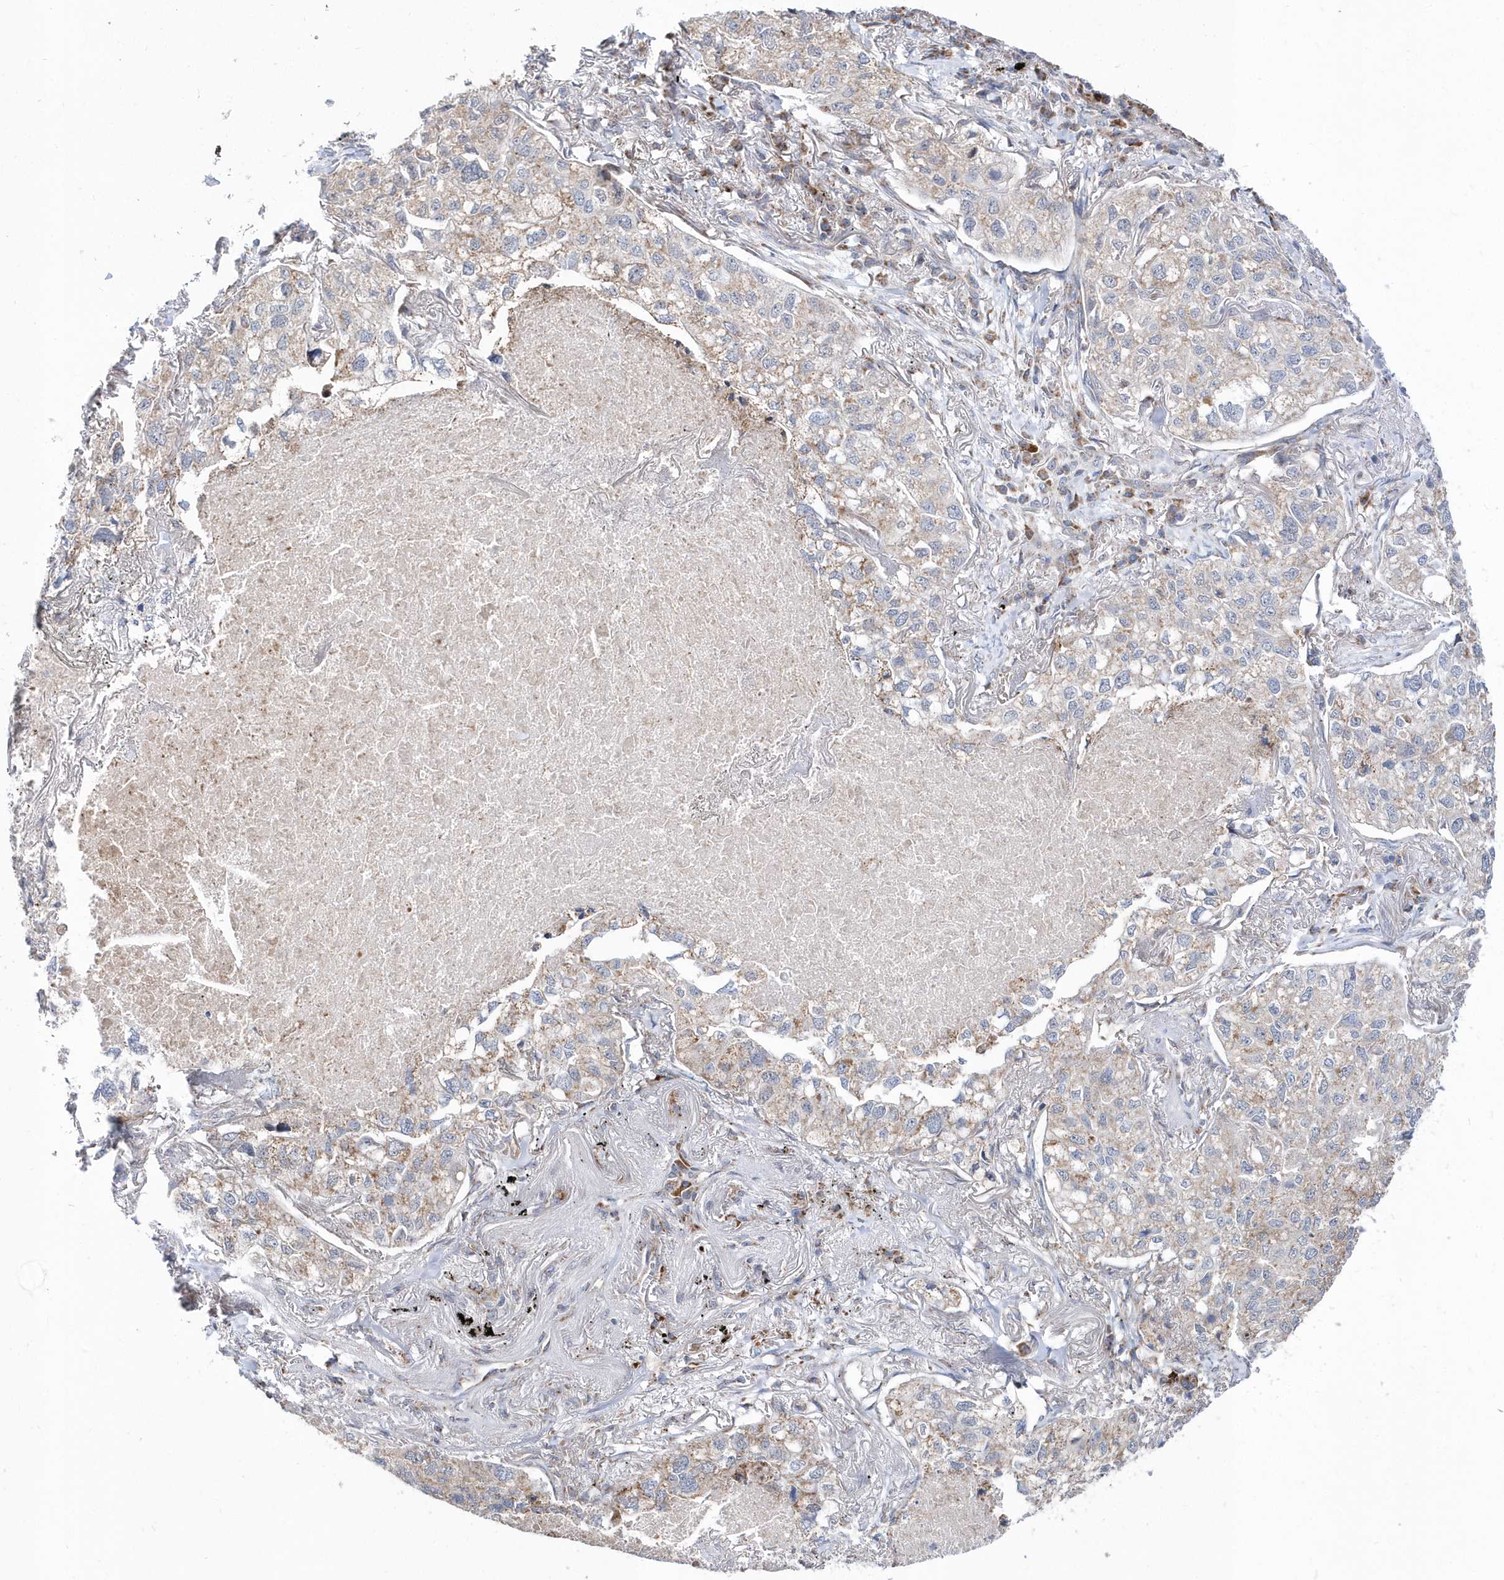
{"staining": {"intensity": "weak", "quantity": "25%-75%", "location": "cytoplasmic/membranous"}, "tissue": "lung cancer", "cell_type": "Tumor cells", "image_type": "cancer", "snomed": [{"axis": "morphology", "description": "Adenocarcinoma, NOS"}, {"axis": "topography", "description": "Lung"}], "caption": "Adenocarcinoma (lung) stained with DAB immunohistochemistry (IHC) reveals low levels of weak cytoplasmic/membranous expression in about 25%-75% of tumor cells. The protein of interest is shown in brown color, while the nuclei are stained blue.", "gene": "SPATA5", "patient": {"sex": "male", "age": 65}}